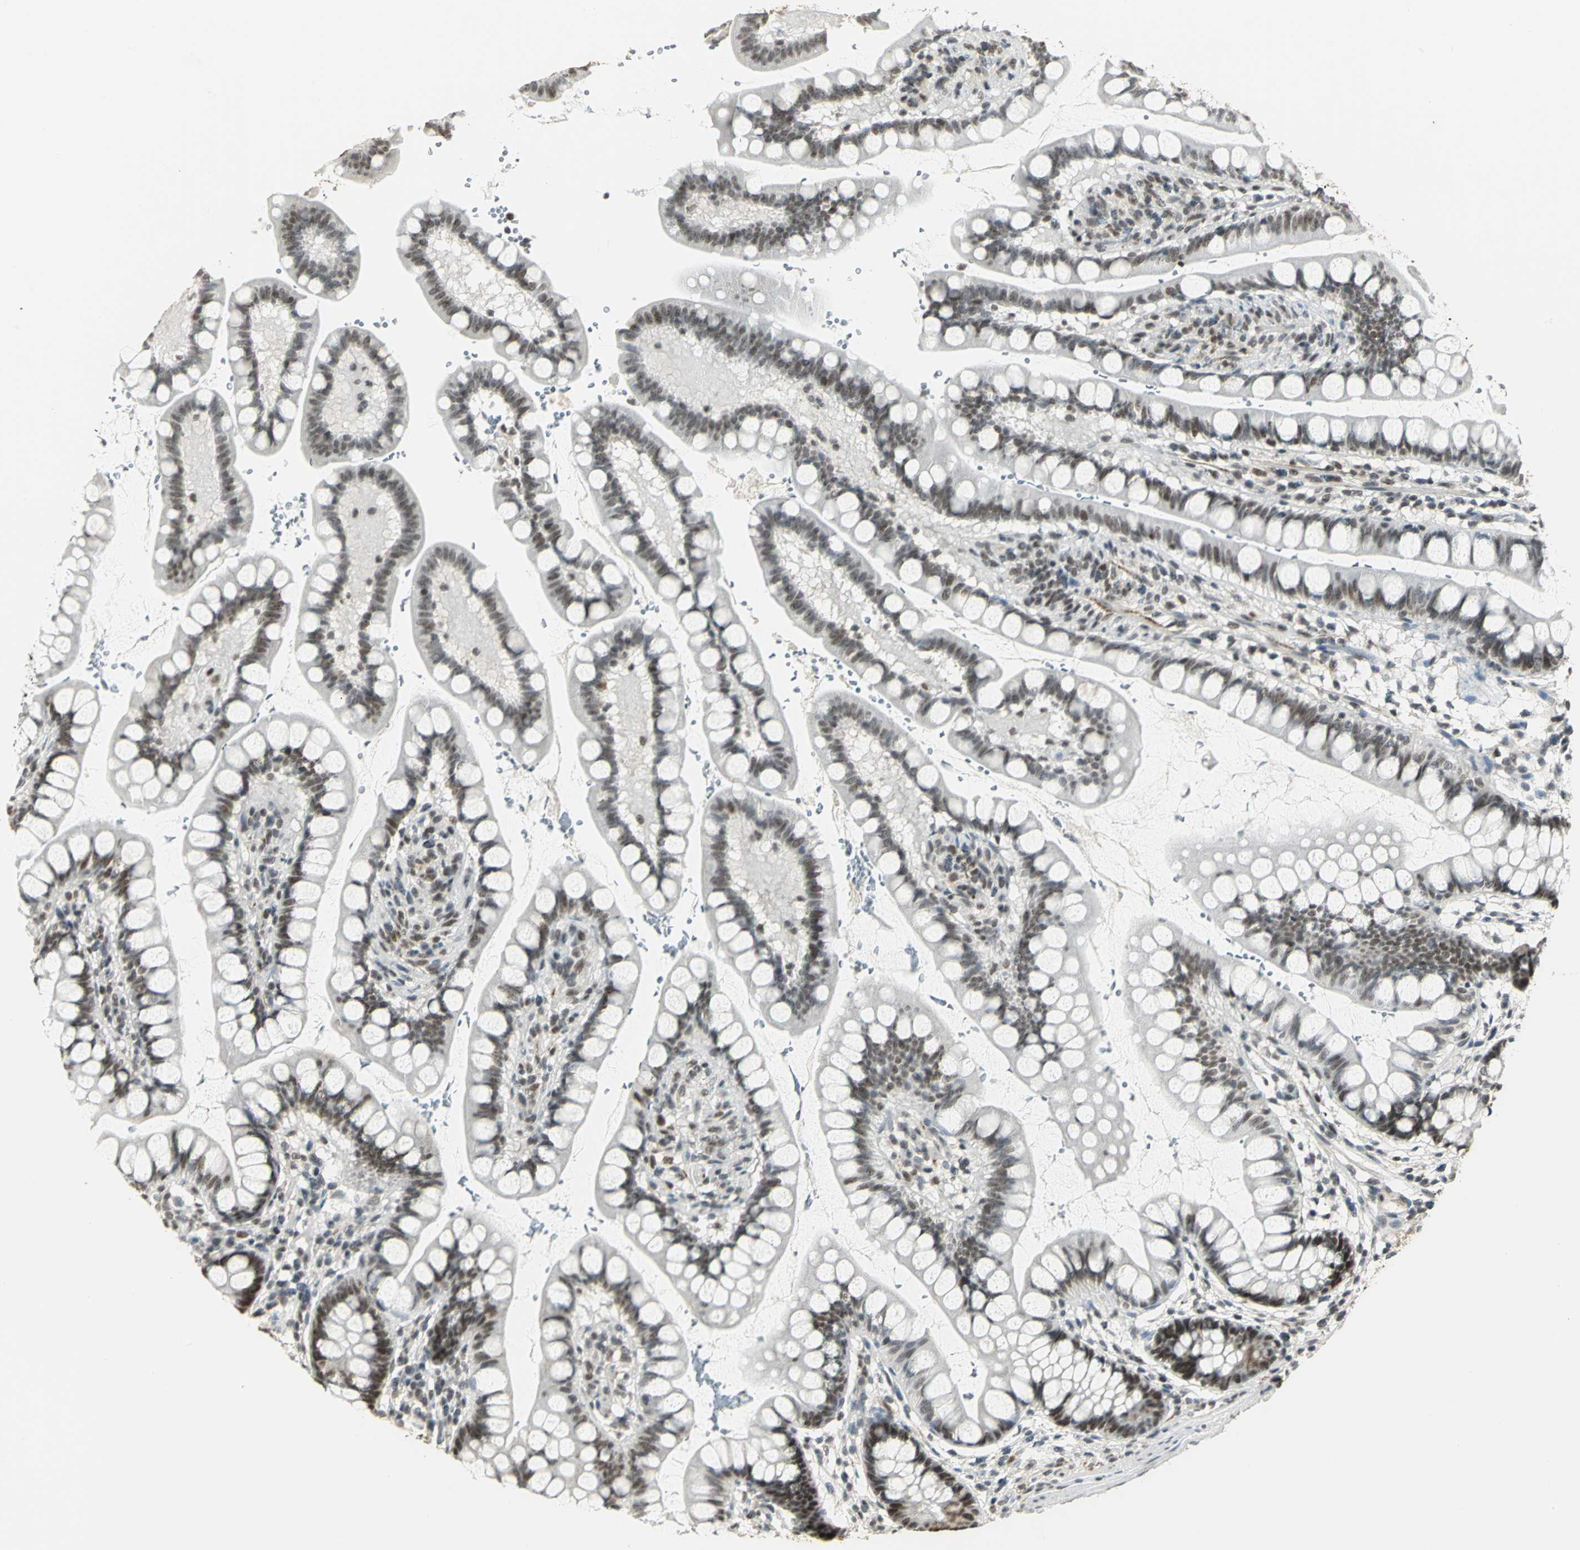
{"staining": {"intensity": "strong", "quantity": ">75%", "location": "nuclear"}, "tissue": "small intestine", "cell_type": "Glandular cells", "image_type": "normal", "snomed": [{"axis": "morphology", "description": "Normal tissue, NOS"}, {"axis": "topography", "description": "Small intestine"}], "caption": "High-magnification brightfield microscopy of benign small intestine stained with DAB (brown) and counterstained with hematoxylin (blue). glandular cells exhibit strong nuclear positivity is present in approximately>75% of cells. (DAB (3,3'-diaminobenzidine) IHC, brown staining for protein, blue staining for nuclei).", "gene": "CBX3", "patient": {"sex": "female", "age": 58}}